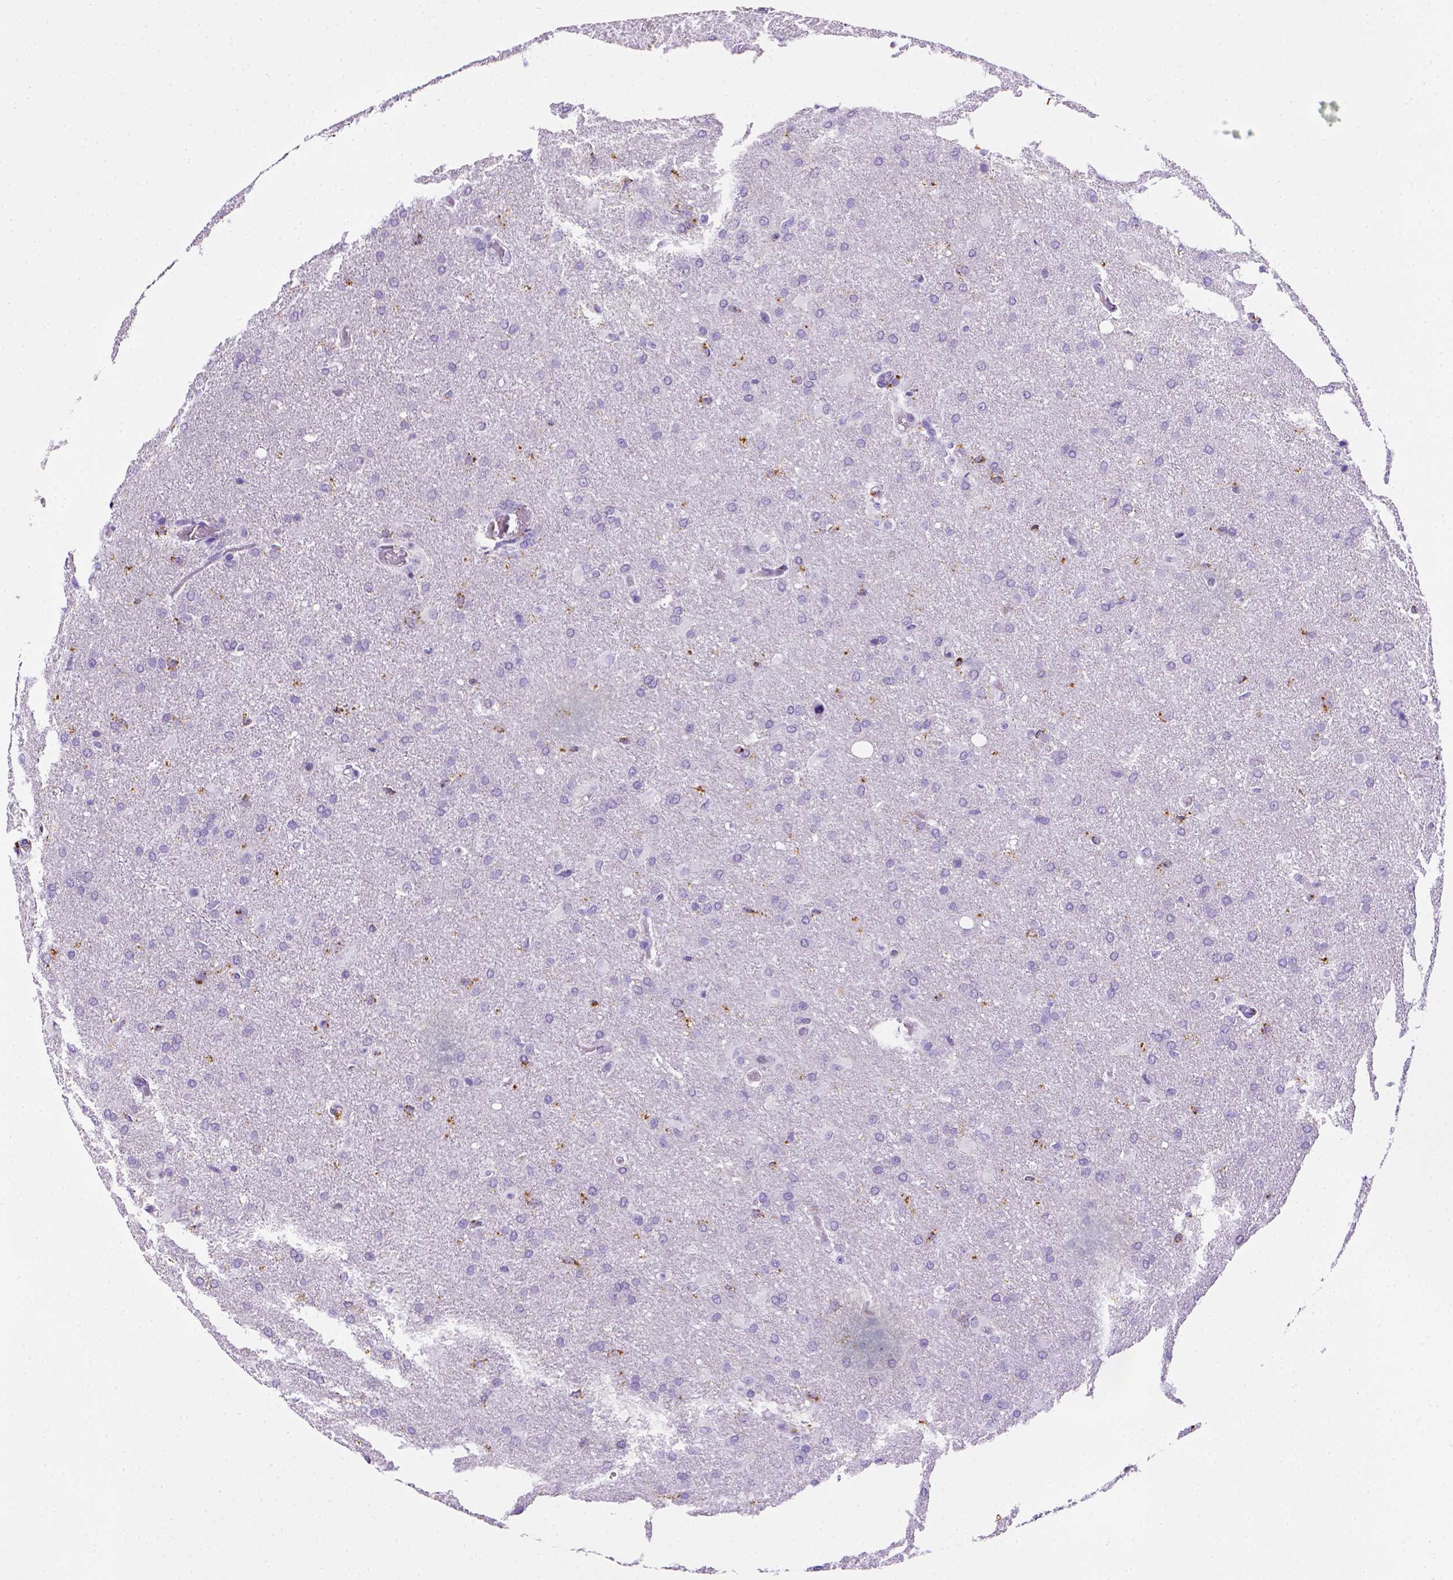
{"staining": {"intensity": "negative", "quantity": "none", "location": "none"}, "tissue": "glioma", "cell_type": "Tumor cells", "image_type": "cancer", "snomed": [{"axis": "morphology", "description": "Glioma, malignant, High grade"}, {"axis": "topography", "description": "Brain"}], "caption": "Immunohistochemistry photomicrograph of neoplastic tissue: human malignant glioma (high-grade) stained with DAB demonstrates no significant protein staining in tumor cells.", "gene": "CD68", "patient": {"sex": "male", "age": 68}}